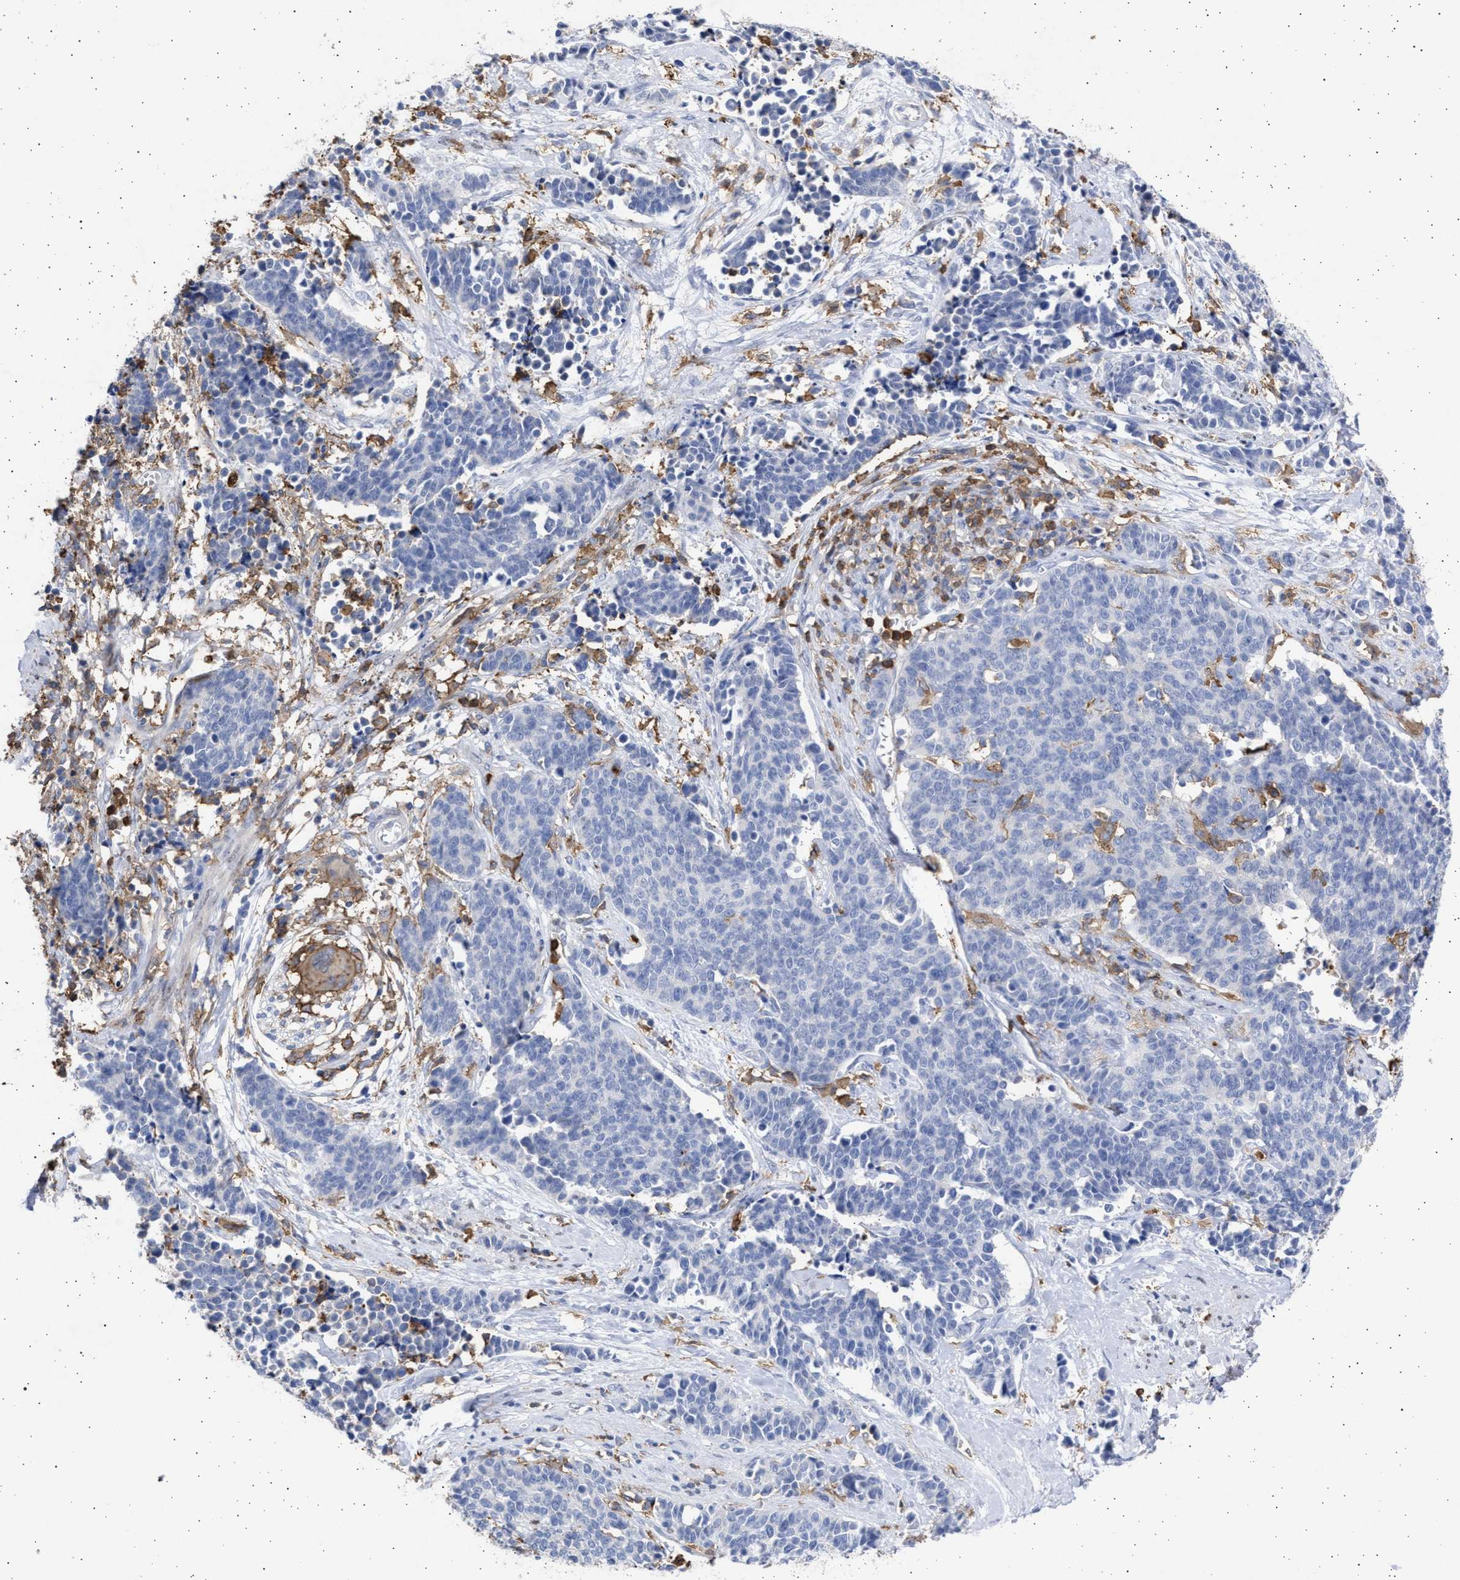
{"staining": {"intensity": "negative", "quantity": "none", "location": "none"}, "tissue": "cervical cancer", "cell_type": "Tumor cells", "image_type": "cancer", "snomed": [{"axis": "morphology", "description": "Squamous cell carcinoma, NOS"}, {"axis": "topography", "description": "Cervix"}], "caption": "Immunohistochemical staining of human cervical squamous cell carcinoma reveals no significant expression in tumor cells. Brightfield microscopy of immunohistochemistry stained with DAB (3,3'-diaminobenzidine) (brown) and hematoxylin (blue), captured at high magnification.", "gene": "FCER1A", "patient": {"sex": "female", "age": 35}}